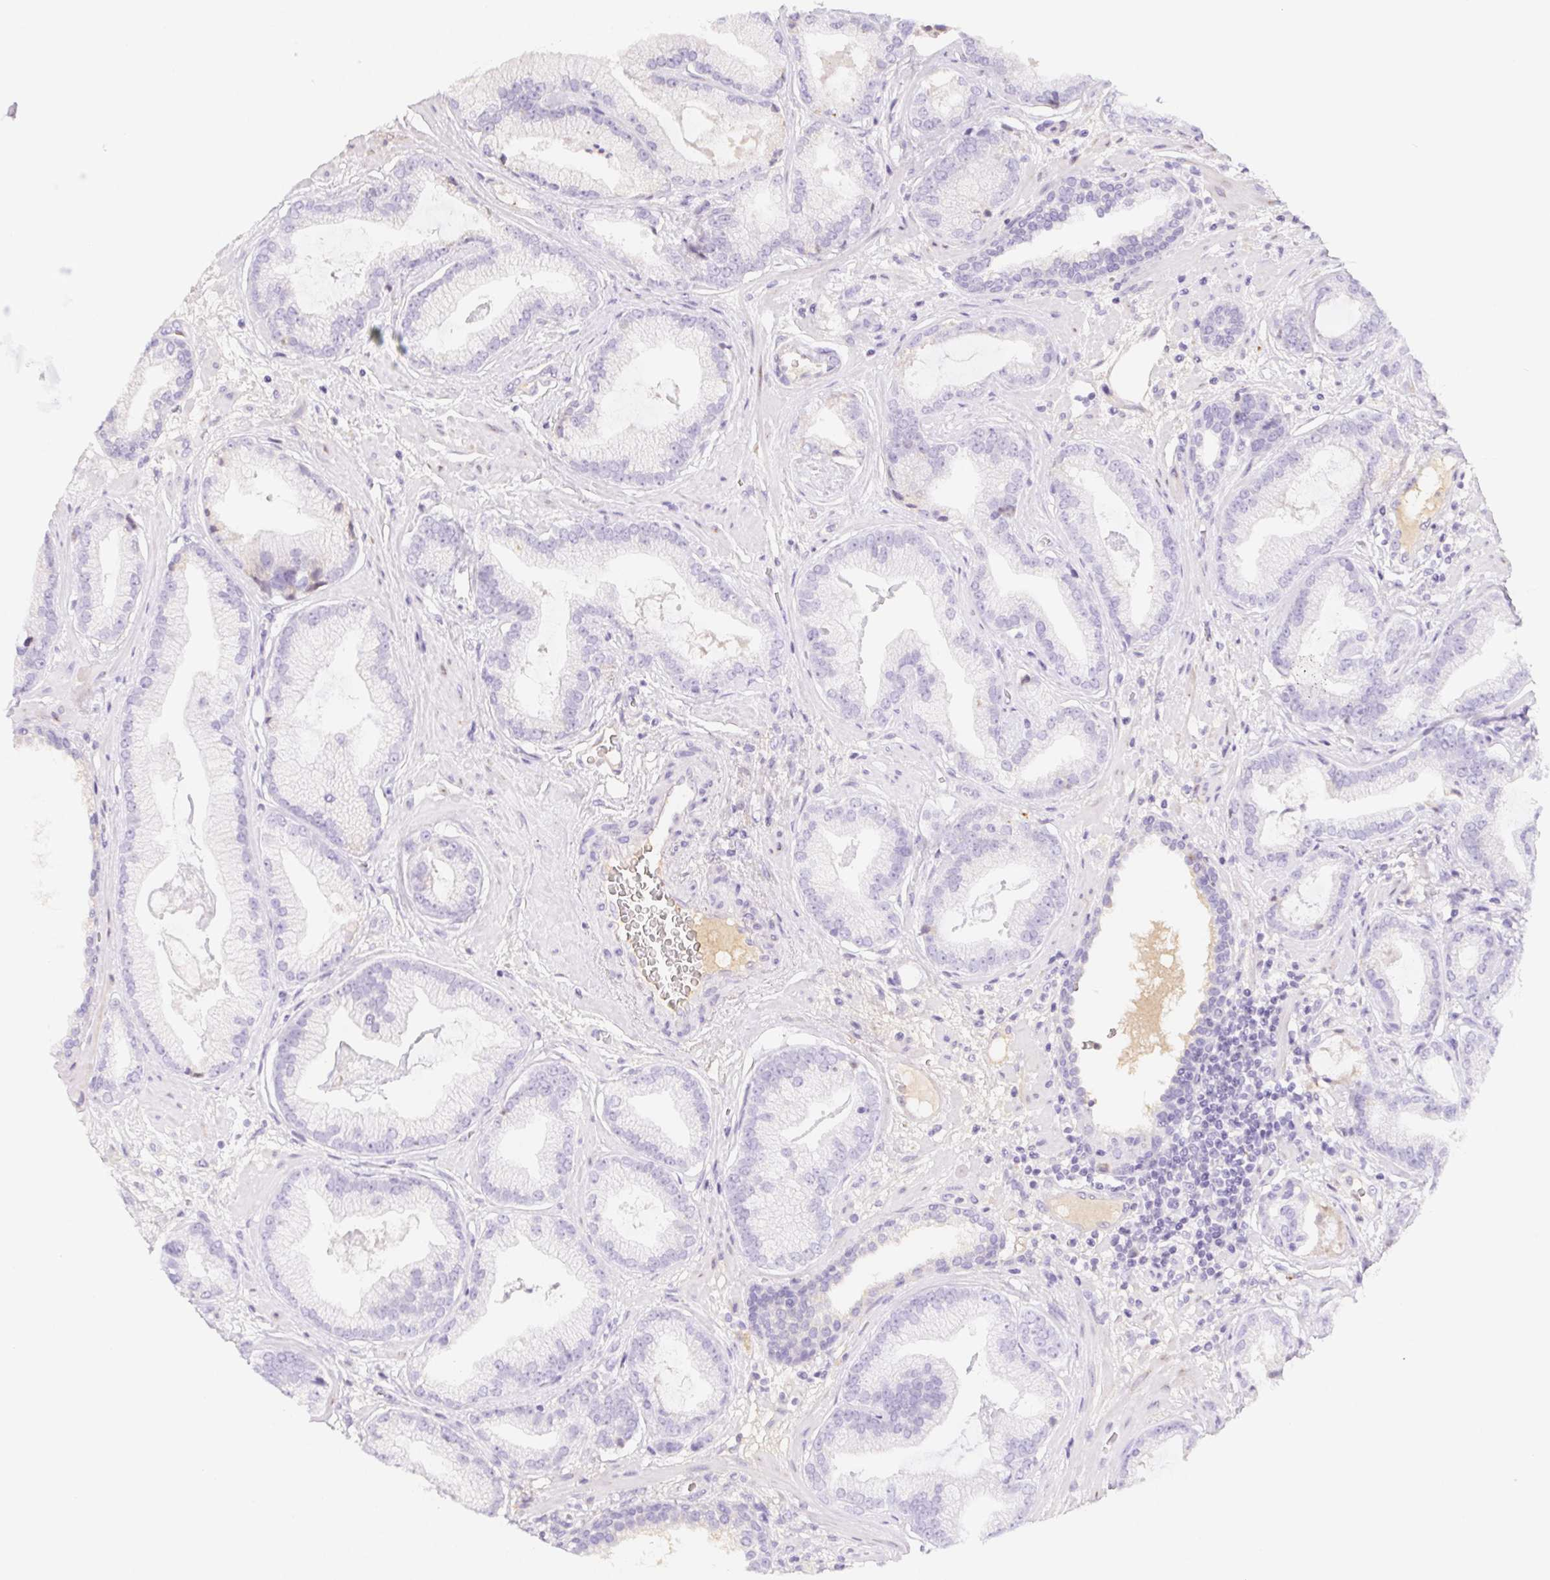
{"staining": {"intensity": "negative", "quantity": "none", "location": "none"}, "tissue": "prostate cancer", "cell_type": "Tumor cells", "image_type": "cancer", "snomed": [{"axis": "morphology", "description": "Adenocarcinoma, Low grade"}, {"axis": "topography", "description": "Prostate"}], "caption": "Adenocarcinoma (low-grade) (prostate) stained for a protein using immunohistochemistry (IHC) reveals no expression tumor cells.", "gene": "ITIH2", "patient": {"sex": "male", "age": 62}}